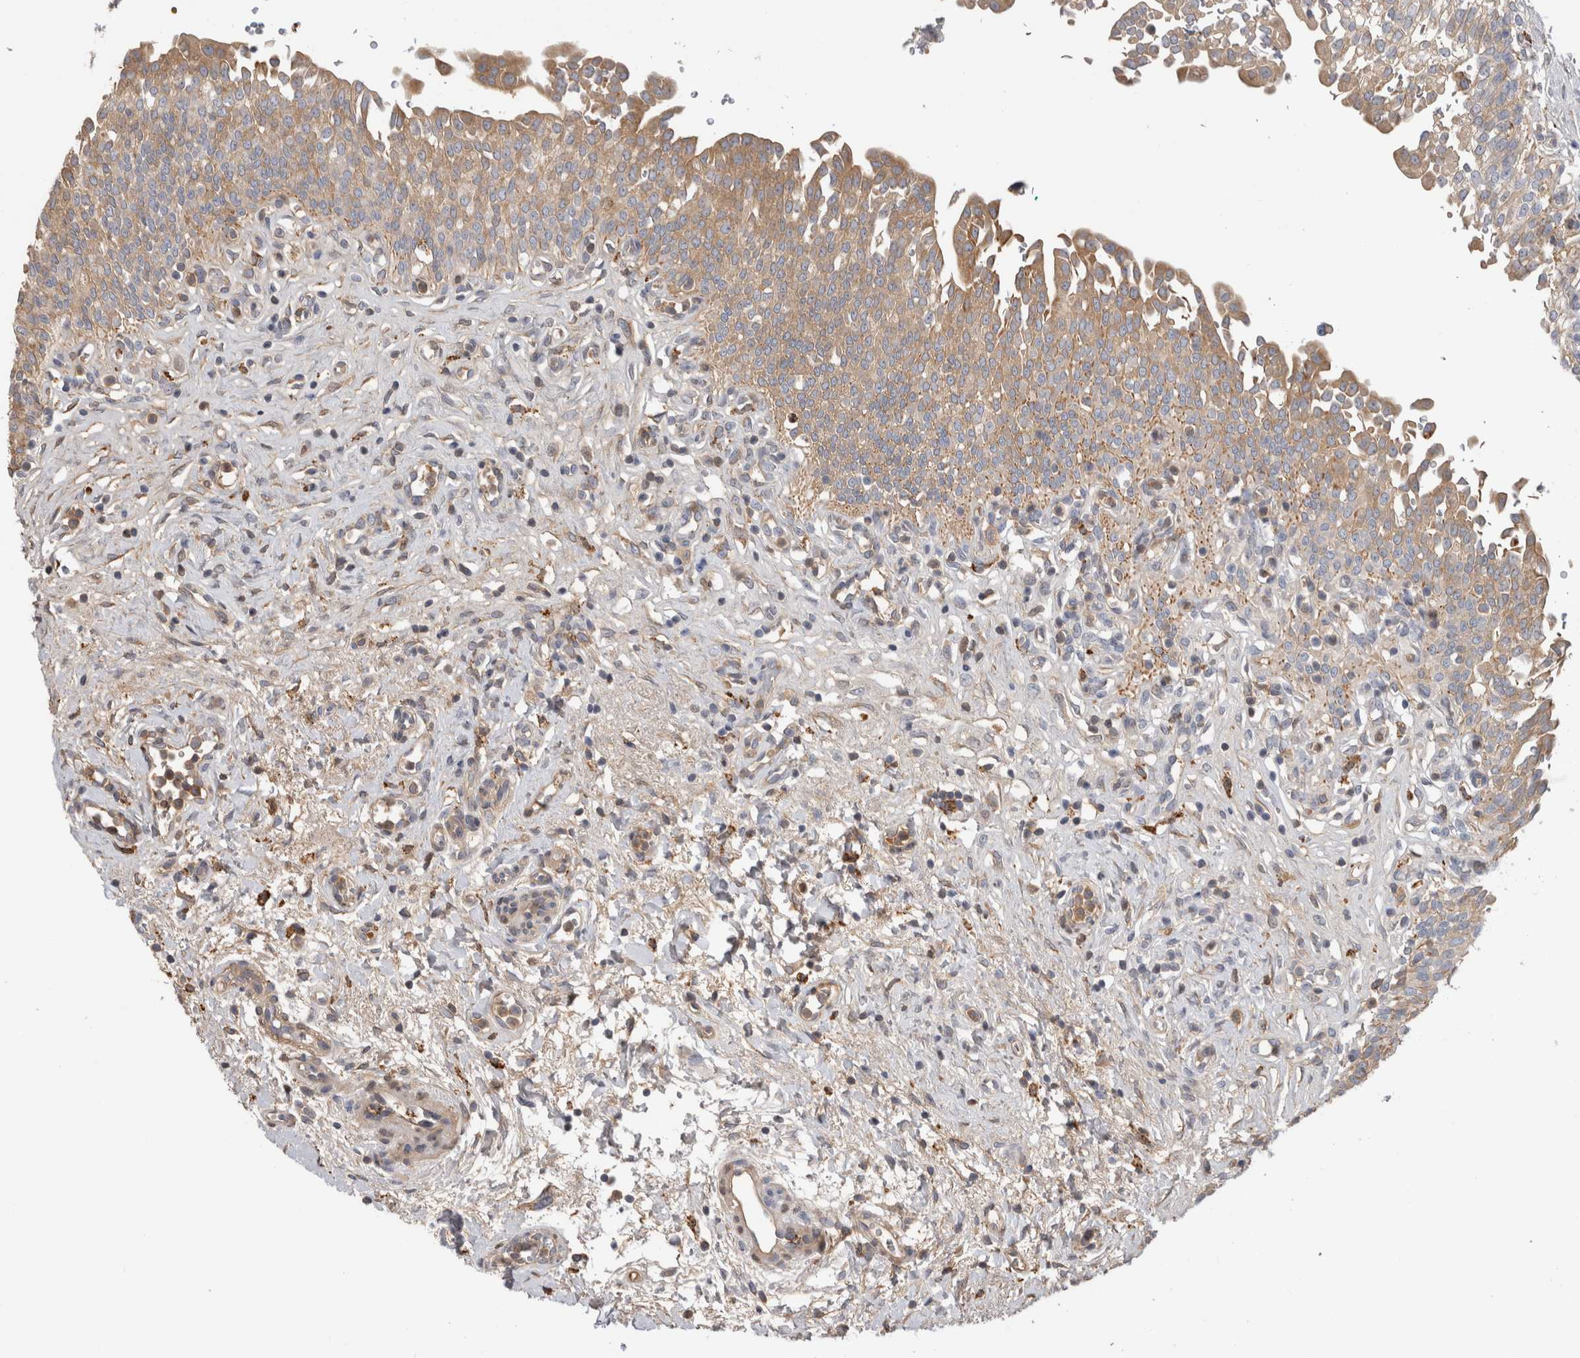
{"staining": {"intensity": "weak", "quantity": ">75%", "location": "cytoplasmic/membranous"}, "tissue": "urinary bladder", "cell_type": "Urothelial cells", "image_type": "normal", "snomed": [{"axis": "morphology", "description": "Urothelial carcinoma, High grade"}, {"axis": "topography", "description": "Urinary bladder"}], "caption": "A brown stain labels weak cytoplasmic/membranous expression of a protein in urothelial cells of unremarkable urinary bladder.", "gene": "TBCE", "patient": {"sex": "male", "age": 46}}